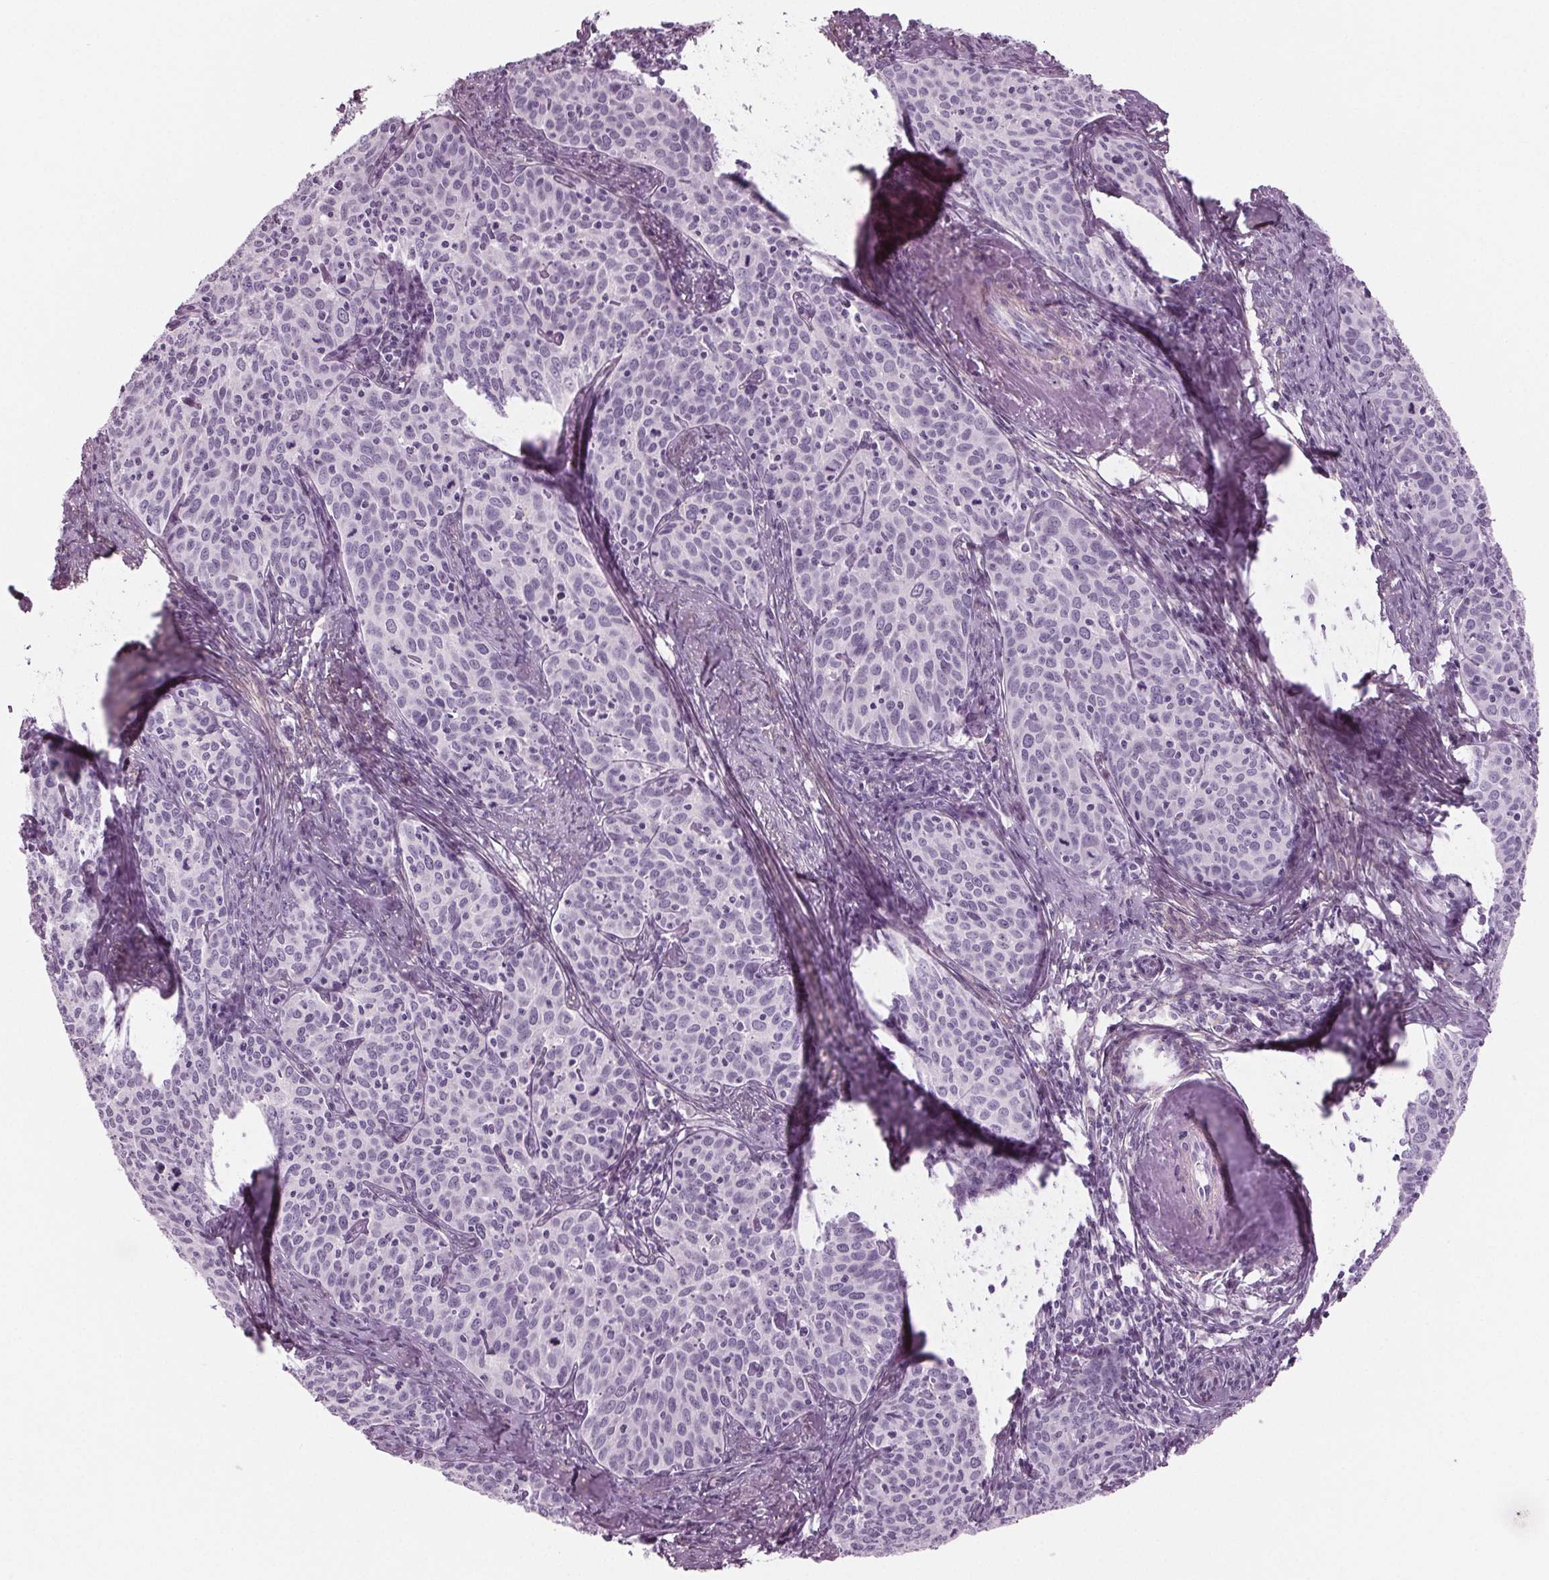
{"staining": {"intensity": "negative", "quantity": "none", "location": "none"}, "tissue": "cervical cancer", "cell_type": "Tumor cells", "image_type": "cancer", "snomed": [{"axis": "morphology", "description": "Squamous cell carcinoma, NOS"}, {"axis": "topography", "description": "Cervix"}], "caption": "Protein analysis of cervical cancer exhibits no significant staining in tumor cells. (Stains: DAB (3,3'-diaminobenzidine) immunohistochemistry (IHC) with hematoxylin counter stain, Microscopy: brightfield microscopy at high magnification).", "gene": "BHLHE22", "patient": {"sex": "female", "age": 62}}